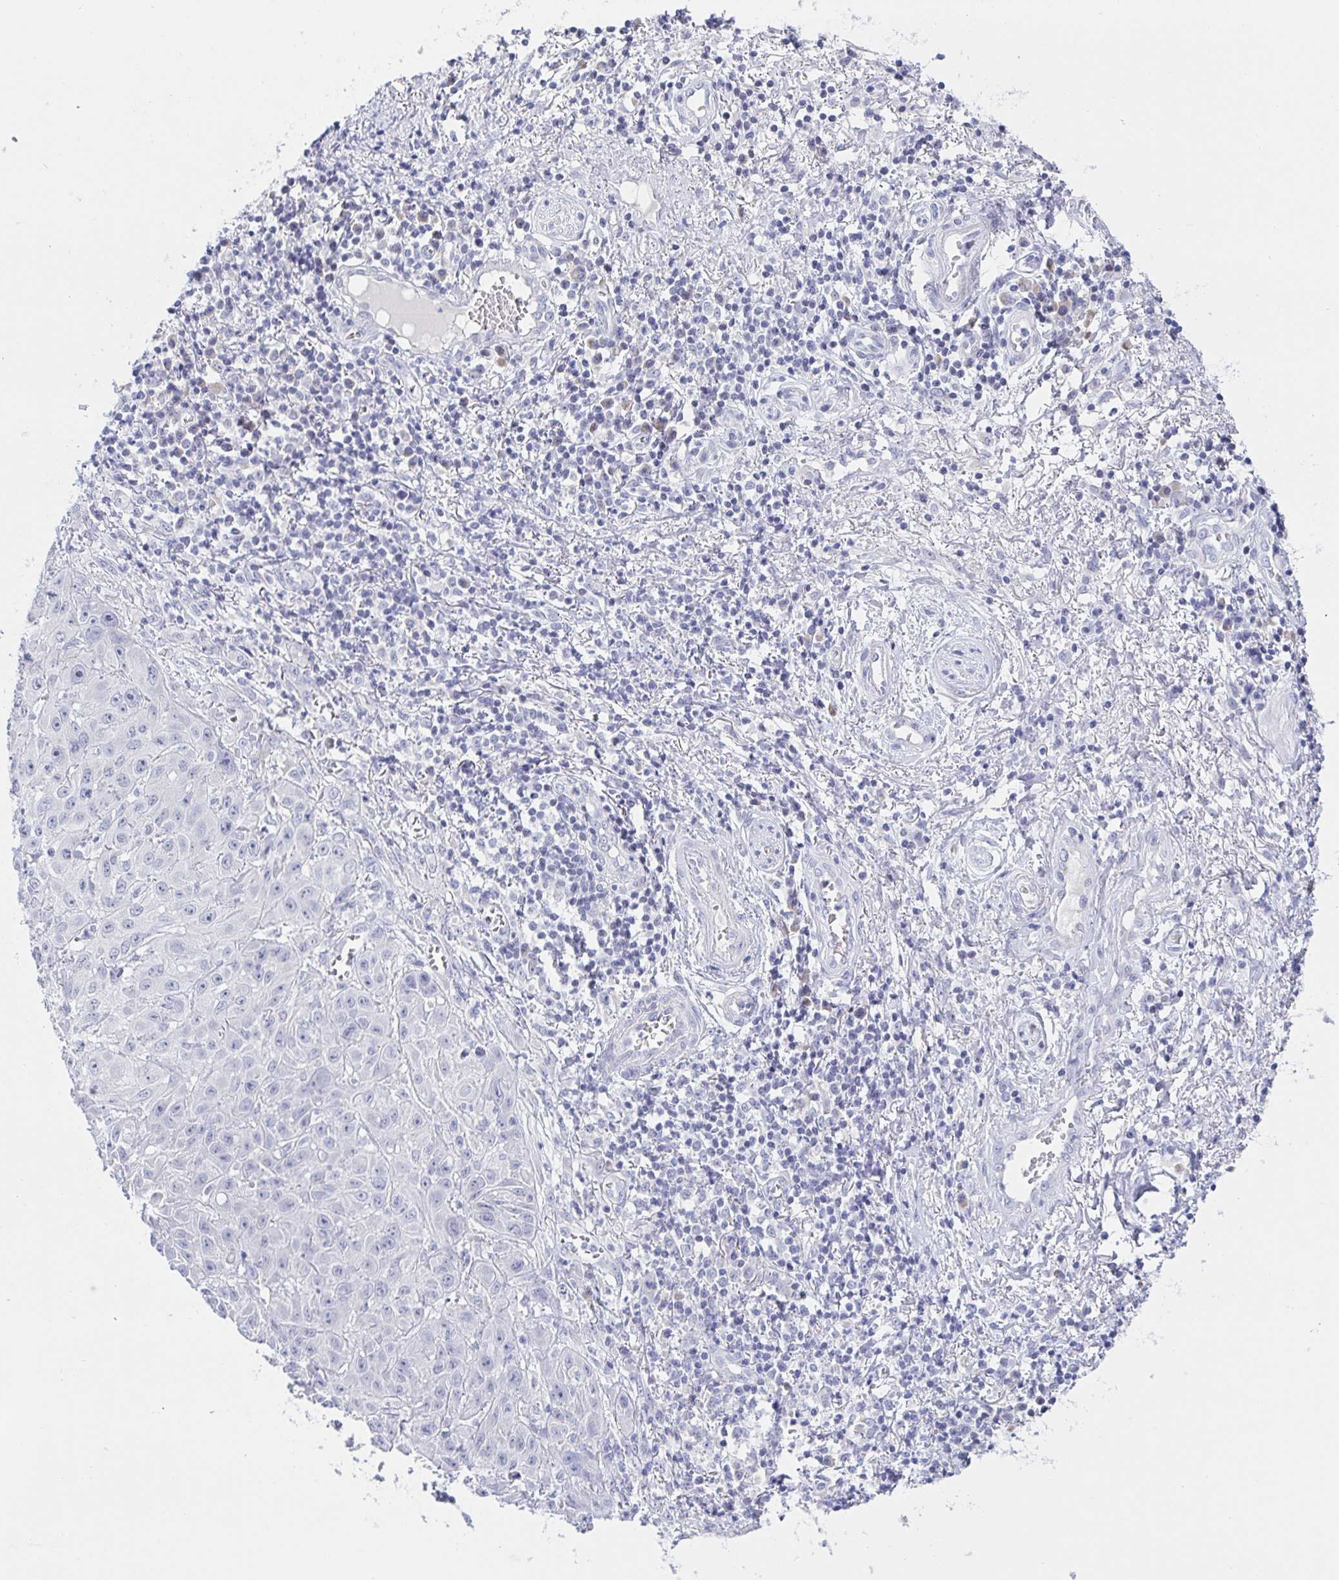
{"staining": {"intensity": "negative", "quantity": "none", "location": "none"}, "tissue": "skin cancer", "cell_type": "Tumor cells", "image_type": "cancer", "snomed": [{"axis": "morphology", "description": "Squamous cell carcinoma, NOS"}, {"axis": "topography", "description": "Skin"}, {"axis": "topography", "description": "Vulva"}], "caption": "Squamous cell carcinoma (skin) was stained to show a protein in brown. There is no significant positivity in tumor cells. (Brightfield microscopy of DAB immunohistochemistry at high magnification).", "gene": "SIAH3", "patient": {"sex": "female", "age": 71}}